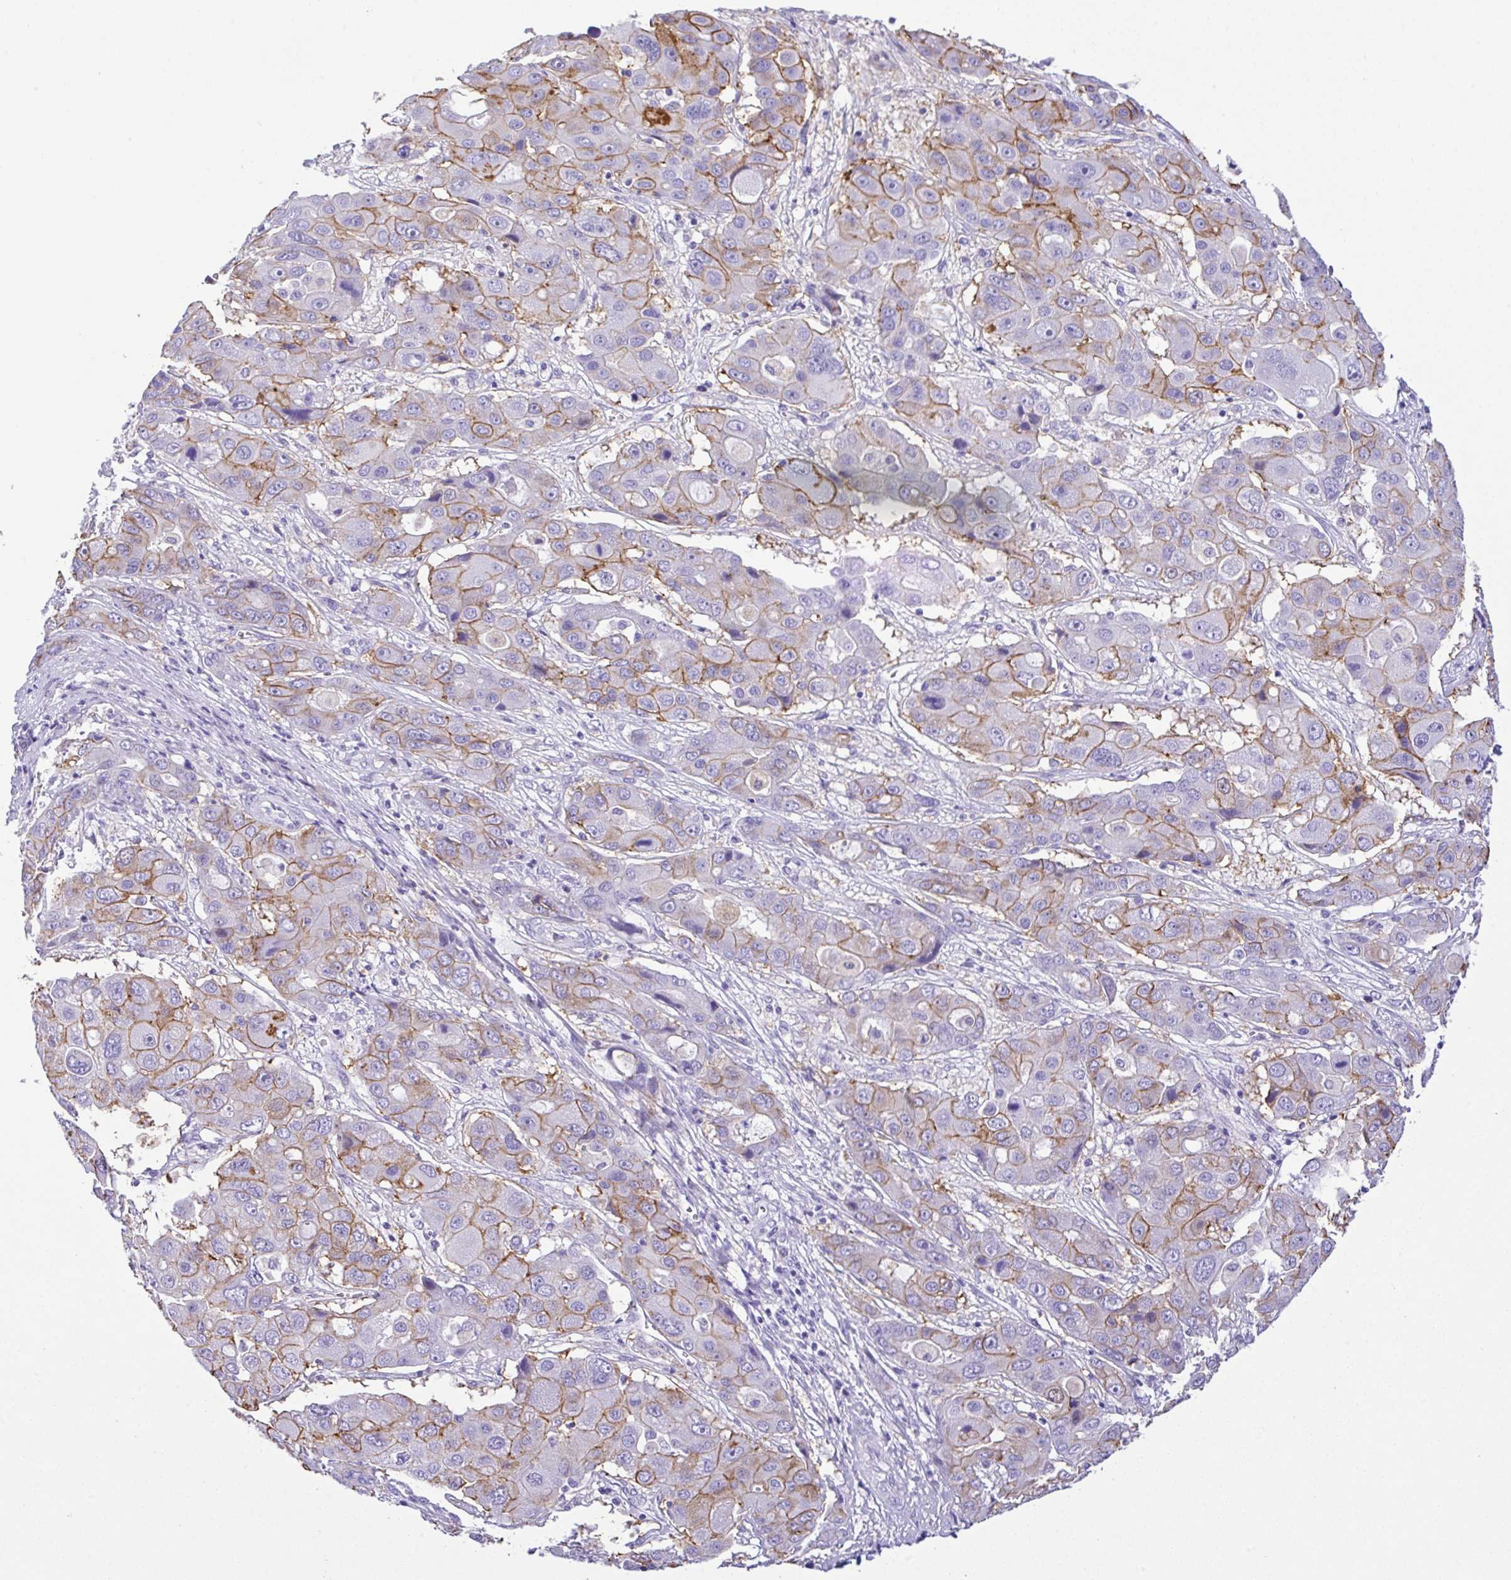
{"staining": {"intensity": "moderate", "quantity": "25%-75%", "location": "cytoplasmic/membranous"}, "tissue": "liver cancer", "cell_type": "Tumor cells", "image_type": "cancer", "snomed": [{"axis": "morphology", "description": "Cholangiocarcinoma"}, {"axis": "topography", "description": "Liver"}], "caption": "Liver cancer stained for a protein (brown) shows moderate cytoplasmic/membranous positive expression in approximately 25%-75% of tumor cells.", "gene": "RRM2", "patient": {"sex": "male", "age": 67}}